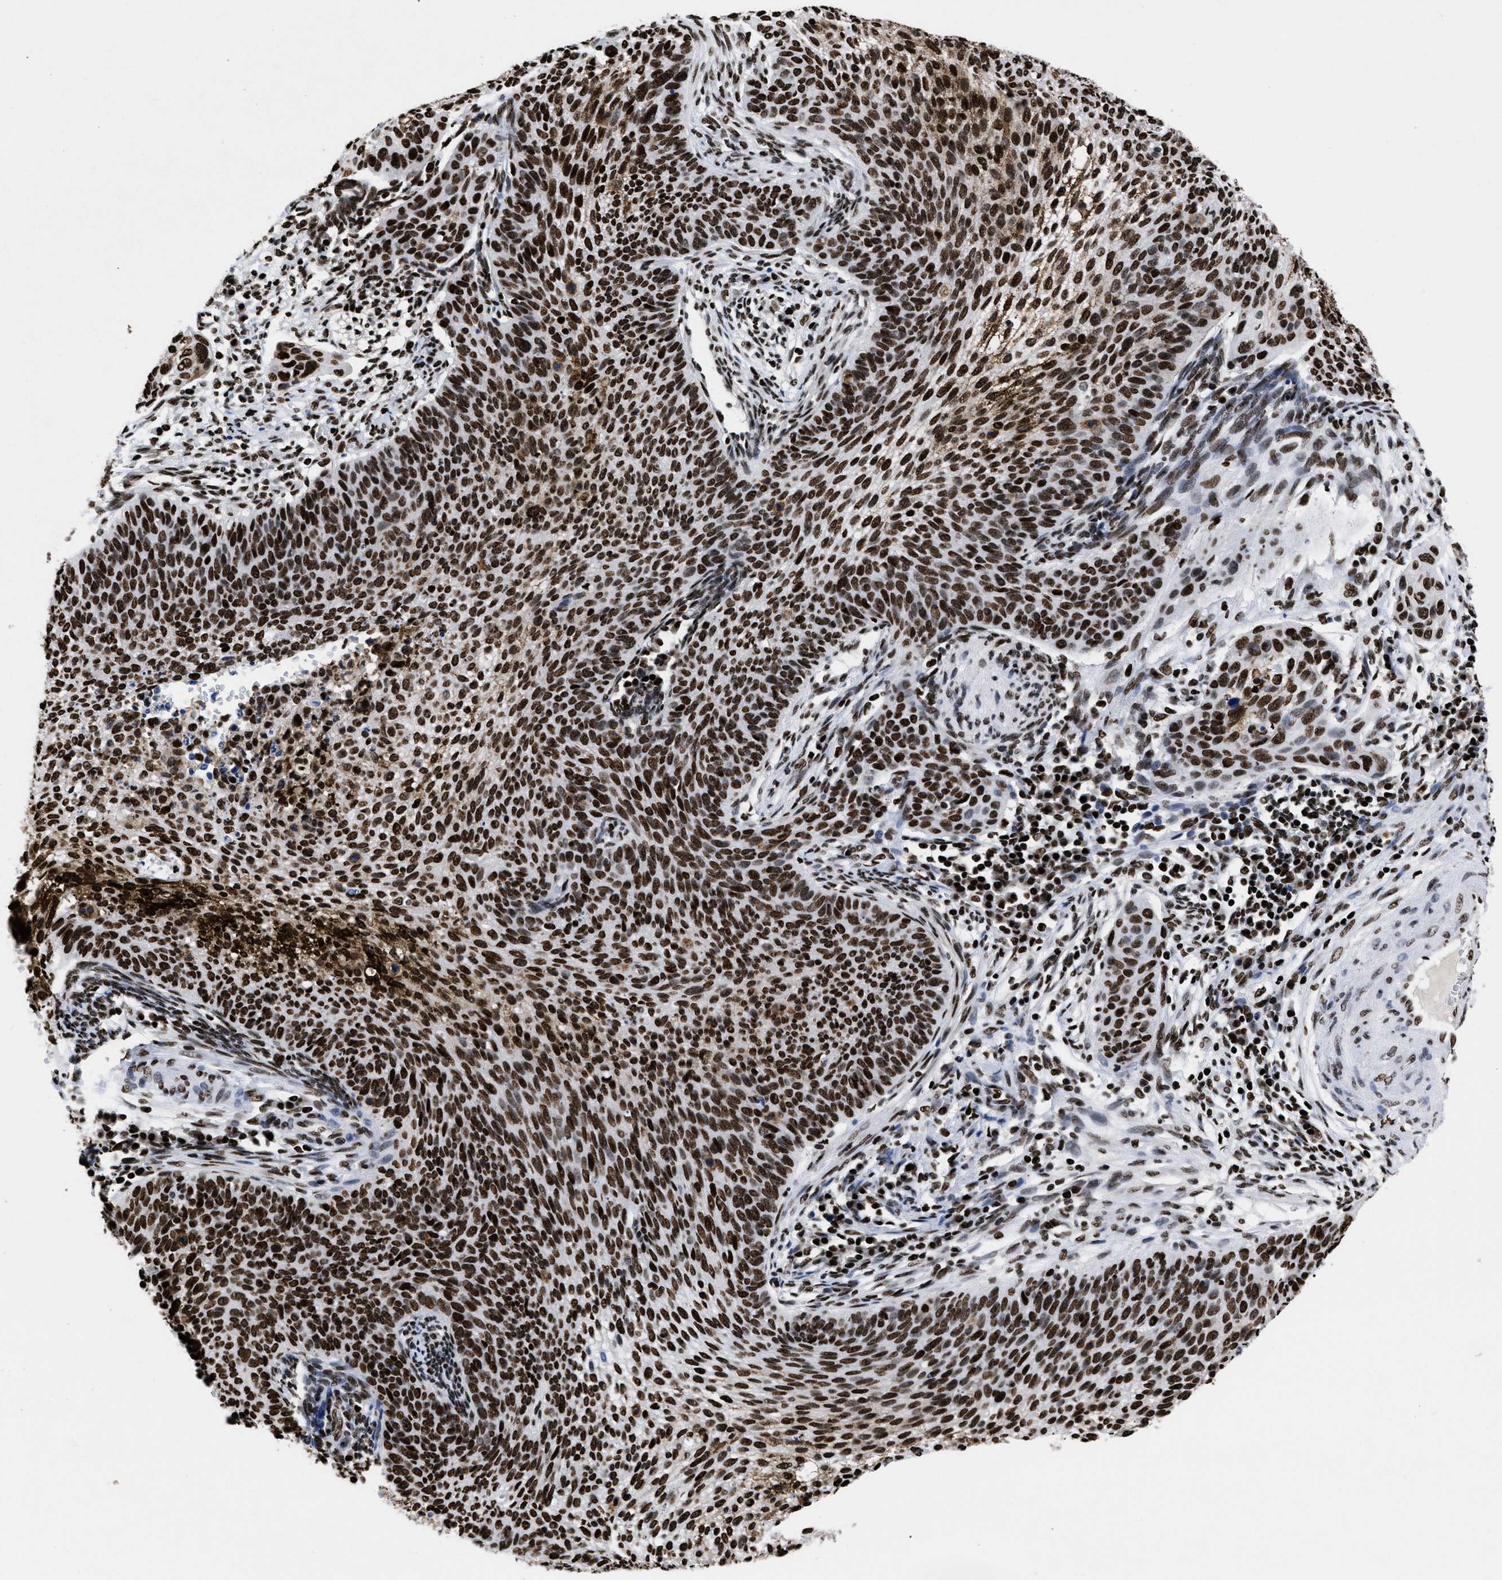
{"staining": {"intensity": "strong", "quantity": ">75%", "location": "nuclear"}, "tissue": "cervical cancer", "cell_type": "Tumor cells", "image_type": "cancer", "snomed": [{"axis": "morphology", "description": "Squamous cell carcinoma, NOS"}, {"axis": "topography", "description": "Cervix"}], "caption": "Squamous cell carcinoma (cervical) stained with a brown dye demonstrates strong nuclear positive positivity in approximately >75% of tumor cells.", "gene": "CALHM3", "patient": {"sex": "female", "age": 70}}